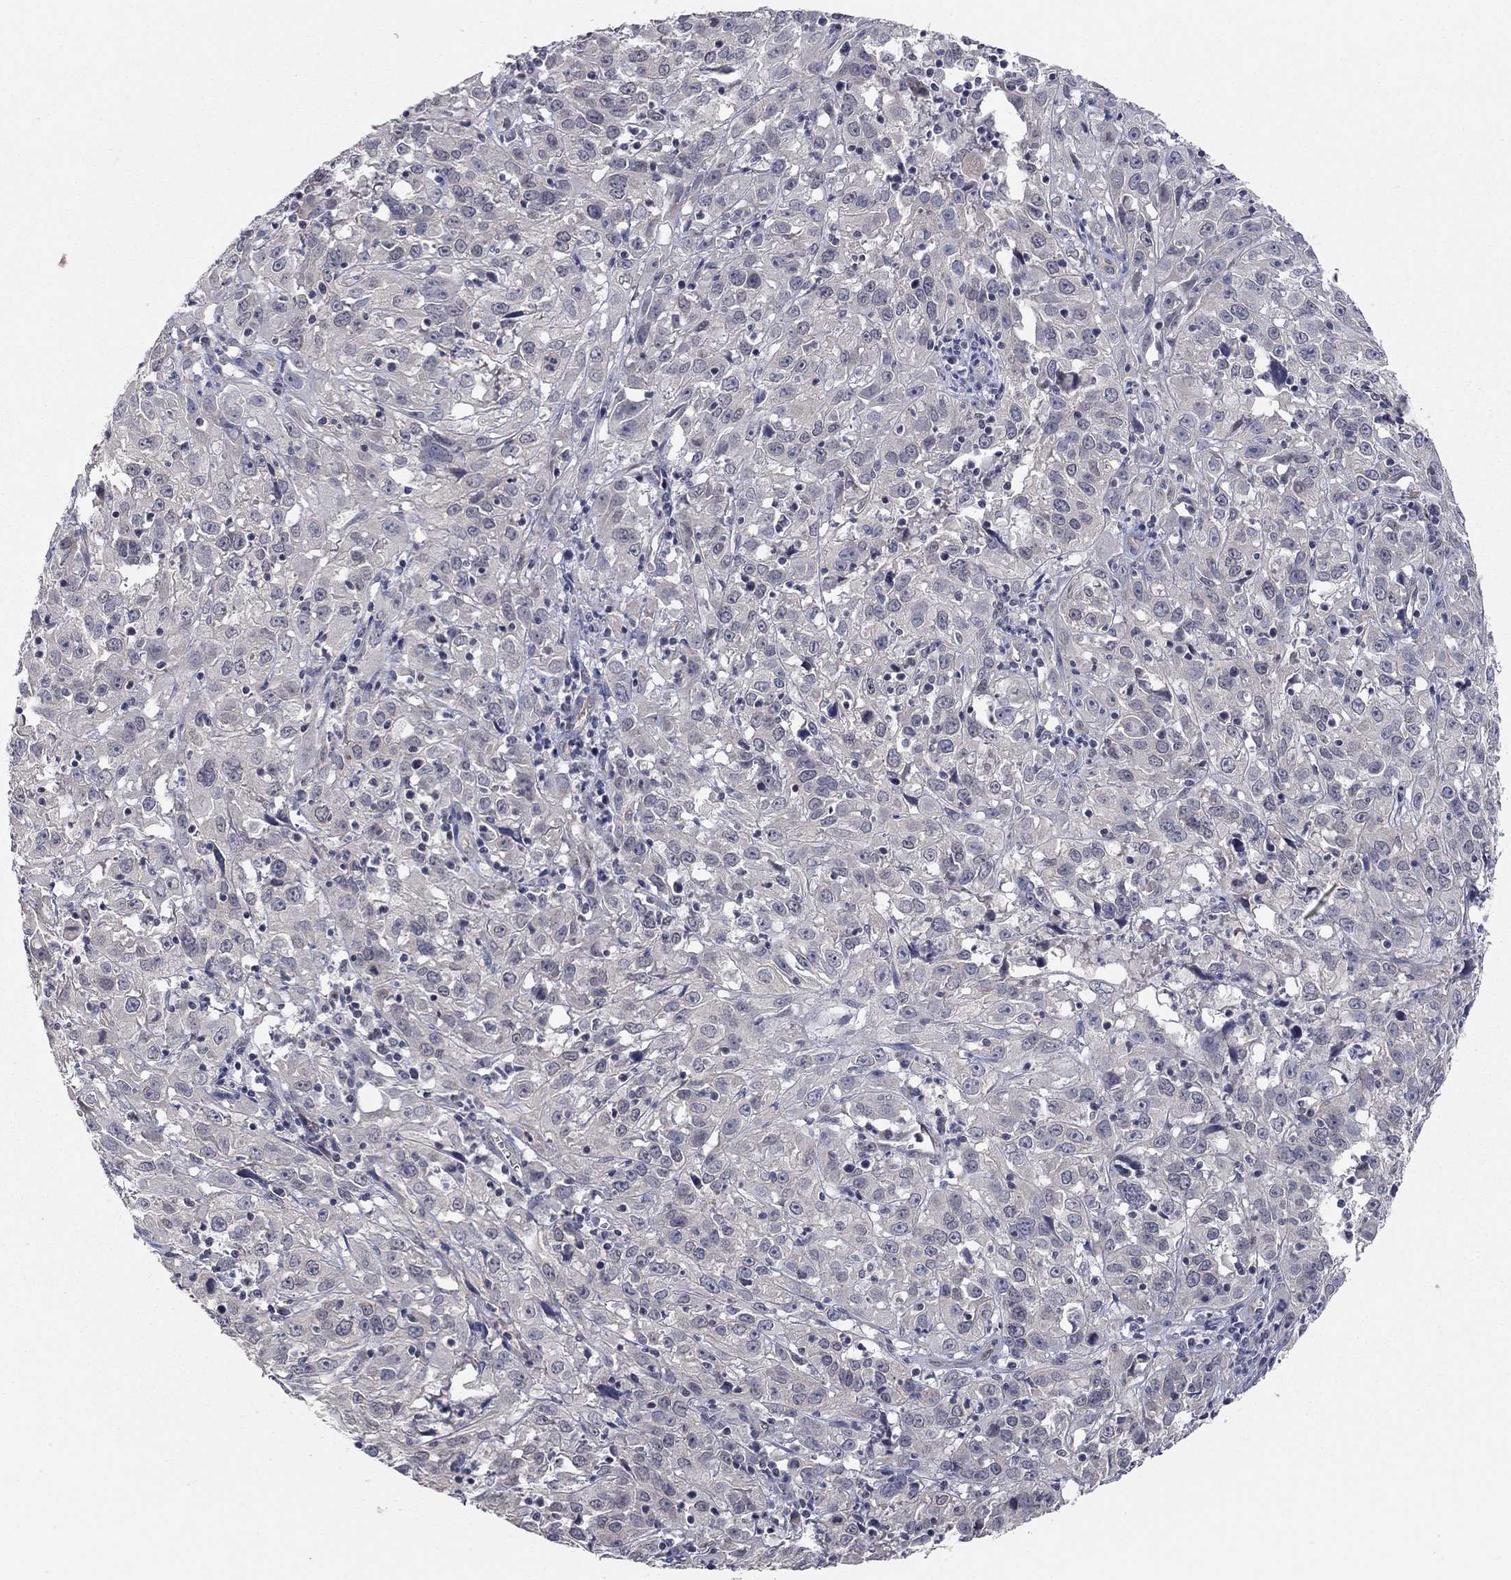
{"staining": {"intensity": "negative", "quantity": "none", "location": "none"}, "tissue": "cervical cancer", "cell_type": "Tumor cells", "image_type": "cancer", "snomed": [{"axis": "morphology", "description": "Squamous cell carcinoma, NOS"}, {"axis": "topography", "description": "Cervix"}], "caption": "Immunohistochemical staining of human squamous cell carcinoma (cervical) displays no significant expression in tumor cells.", "gene": "WASF3", "patient": {"sex": "female", "age": 32}}